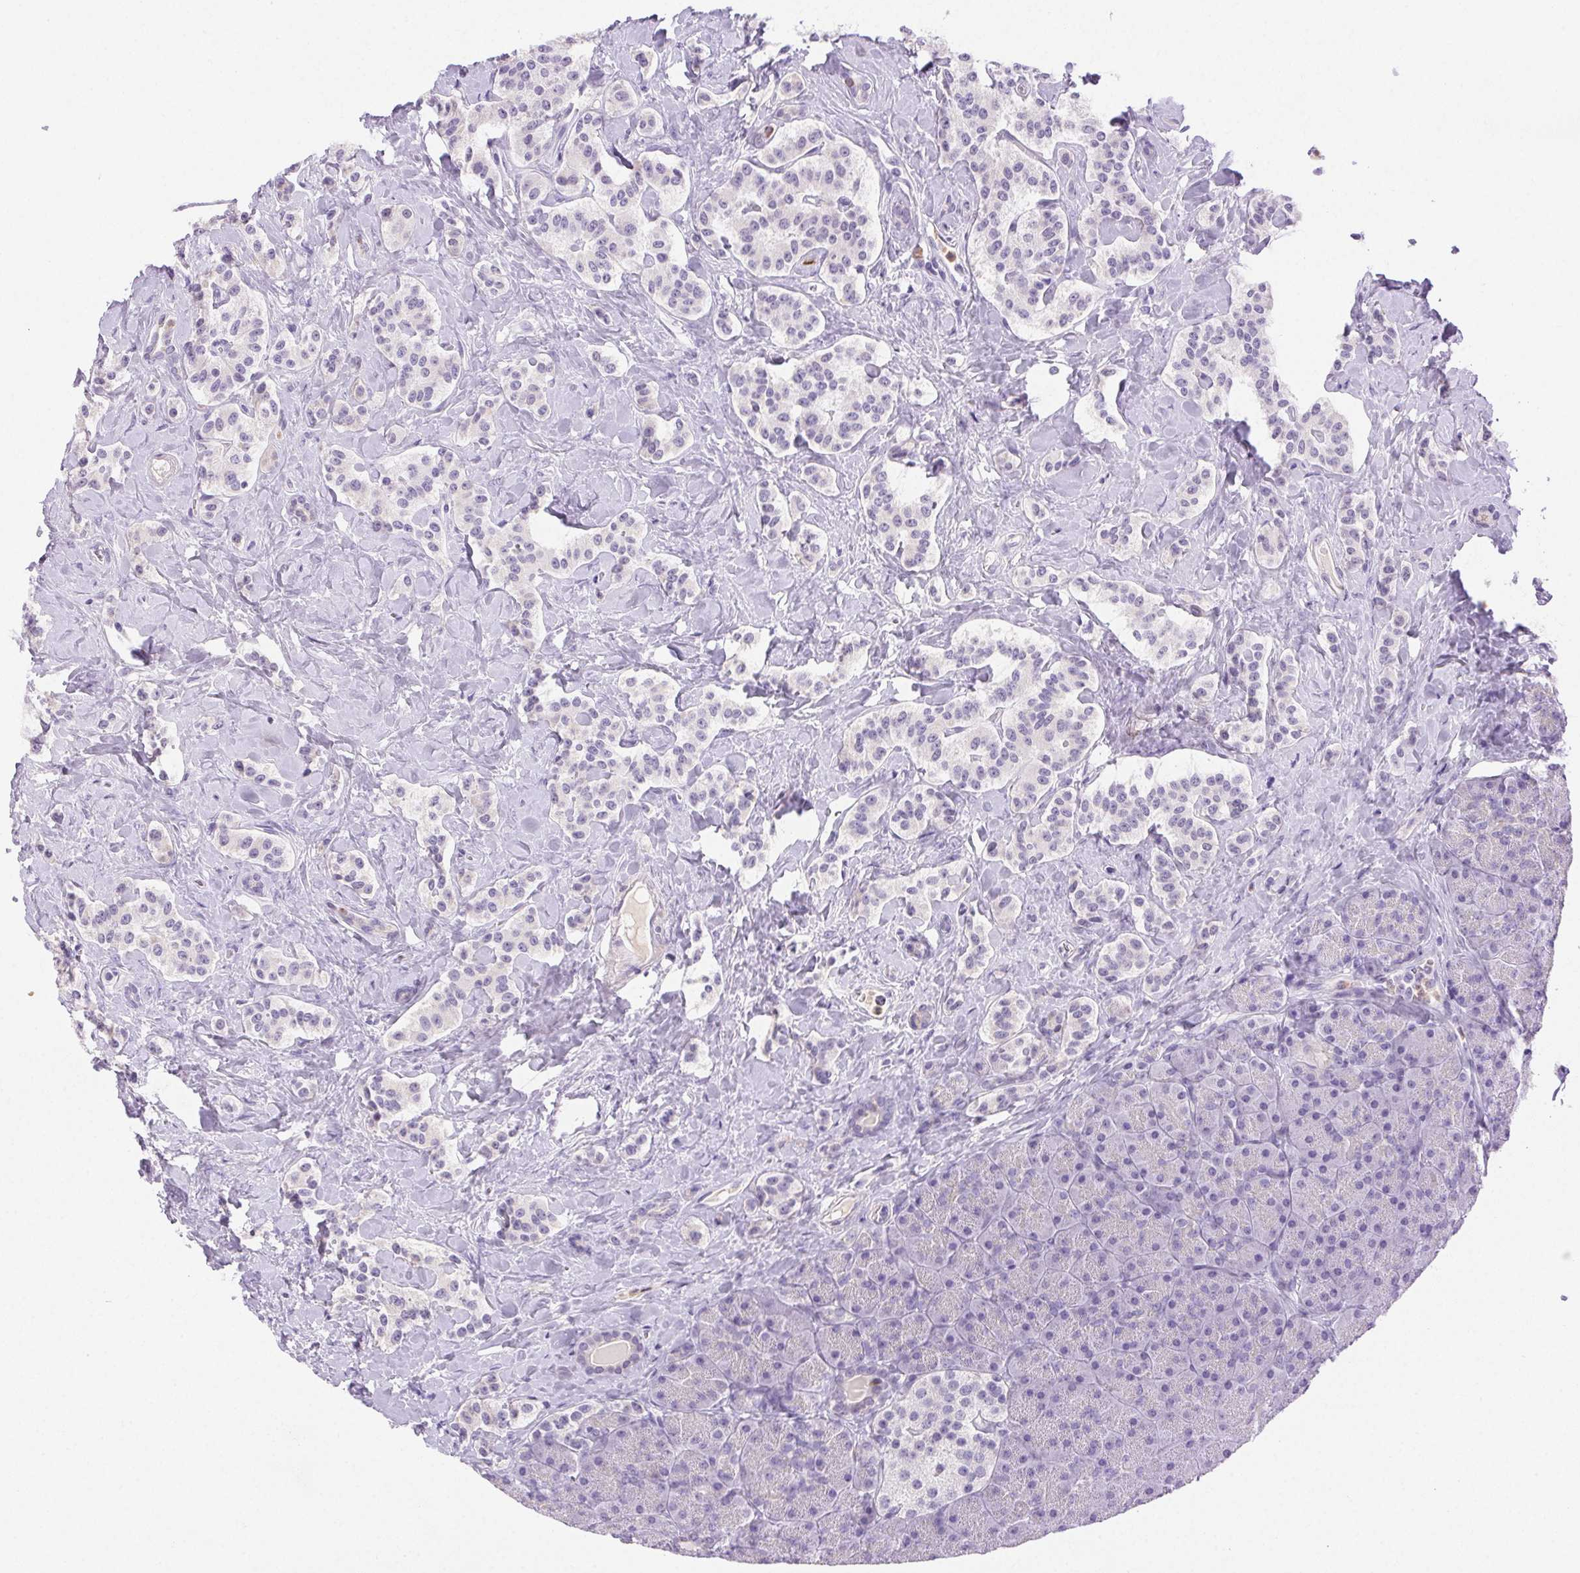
{"staining": {"intensity": "negative", "quantity": "none", "location": "none"}, "tissue": "carcinoid", "cell_type": "Tumor cells", "image_type": "cancer", "snomed": [{"axis": "morphology", "description": "Normal tissue, NOS"}, {"axis": "morphology", "description": "Carcinoid, malignant, NOS"}, {"axis": "topography", "description": "Pancreas"}], "caption": "Immunohistochemistry histopathology image of neoplastic tissue: carcinoid stained with DAB reveals no significant protein expression in tumor cells.", "gene": "EMX2", "patient": {"sex": "male", "age": 36}}